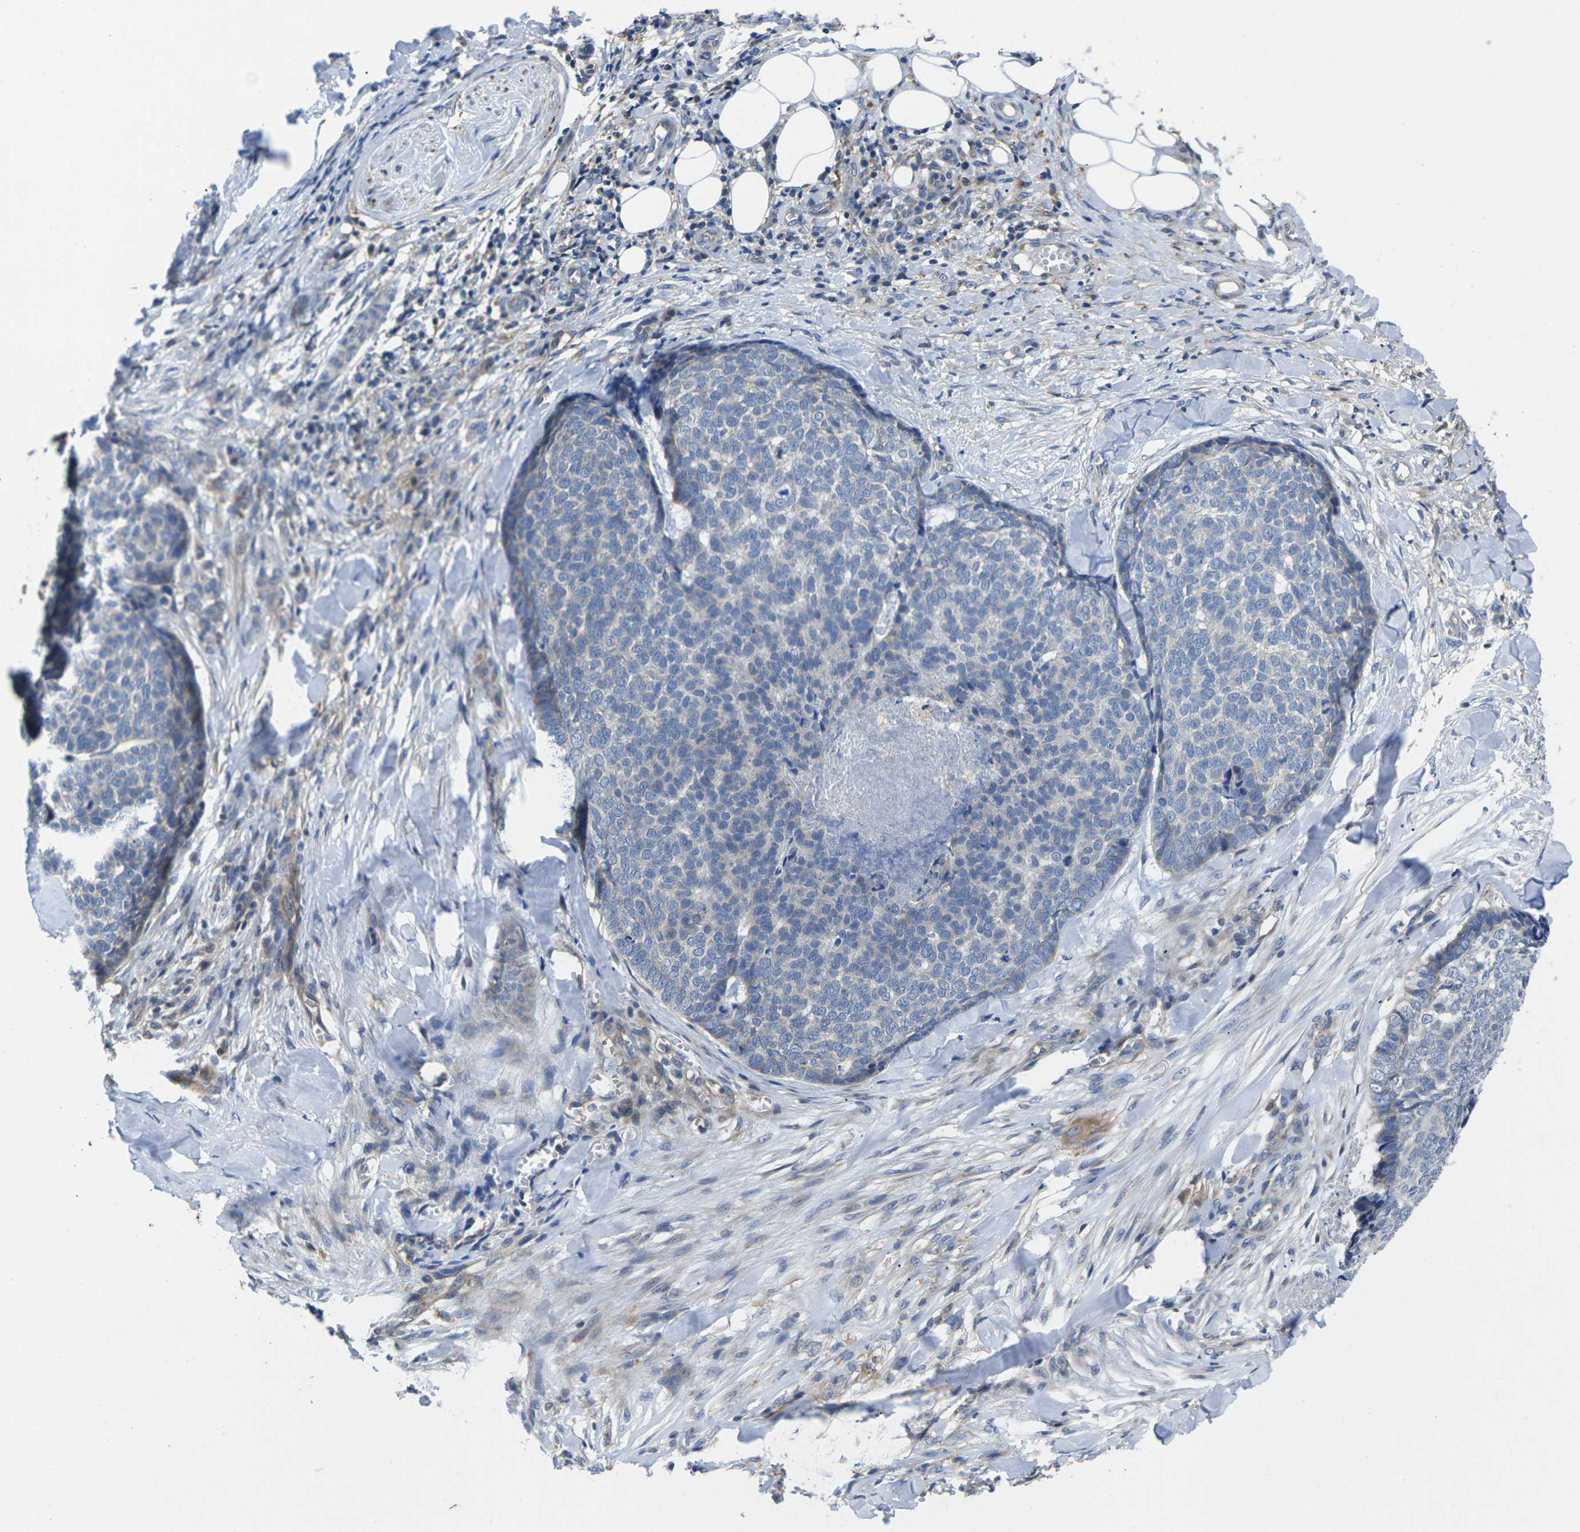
{"staining": {"intensity": "negative", "quantity": "none", "location": "none"}, "tissue": "skin cancer", "cell_type": "Tumor cells", "image_type": "cancer", "snomed": [{"axis": "morphology", "description": "Basal cell carcinoma"}, {"axis": "topography", "description": "Skin"}], "caption": "Tumor cells show no significant staining in skin cancer.", "gene": "SCNN1A", "patient": {"sex": "male", "age": 84}}